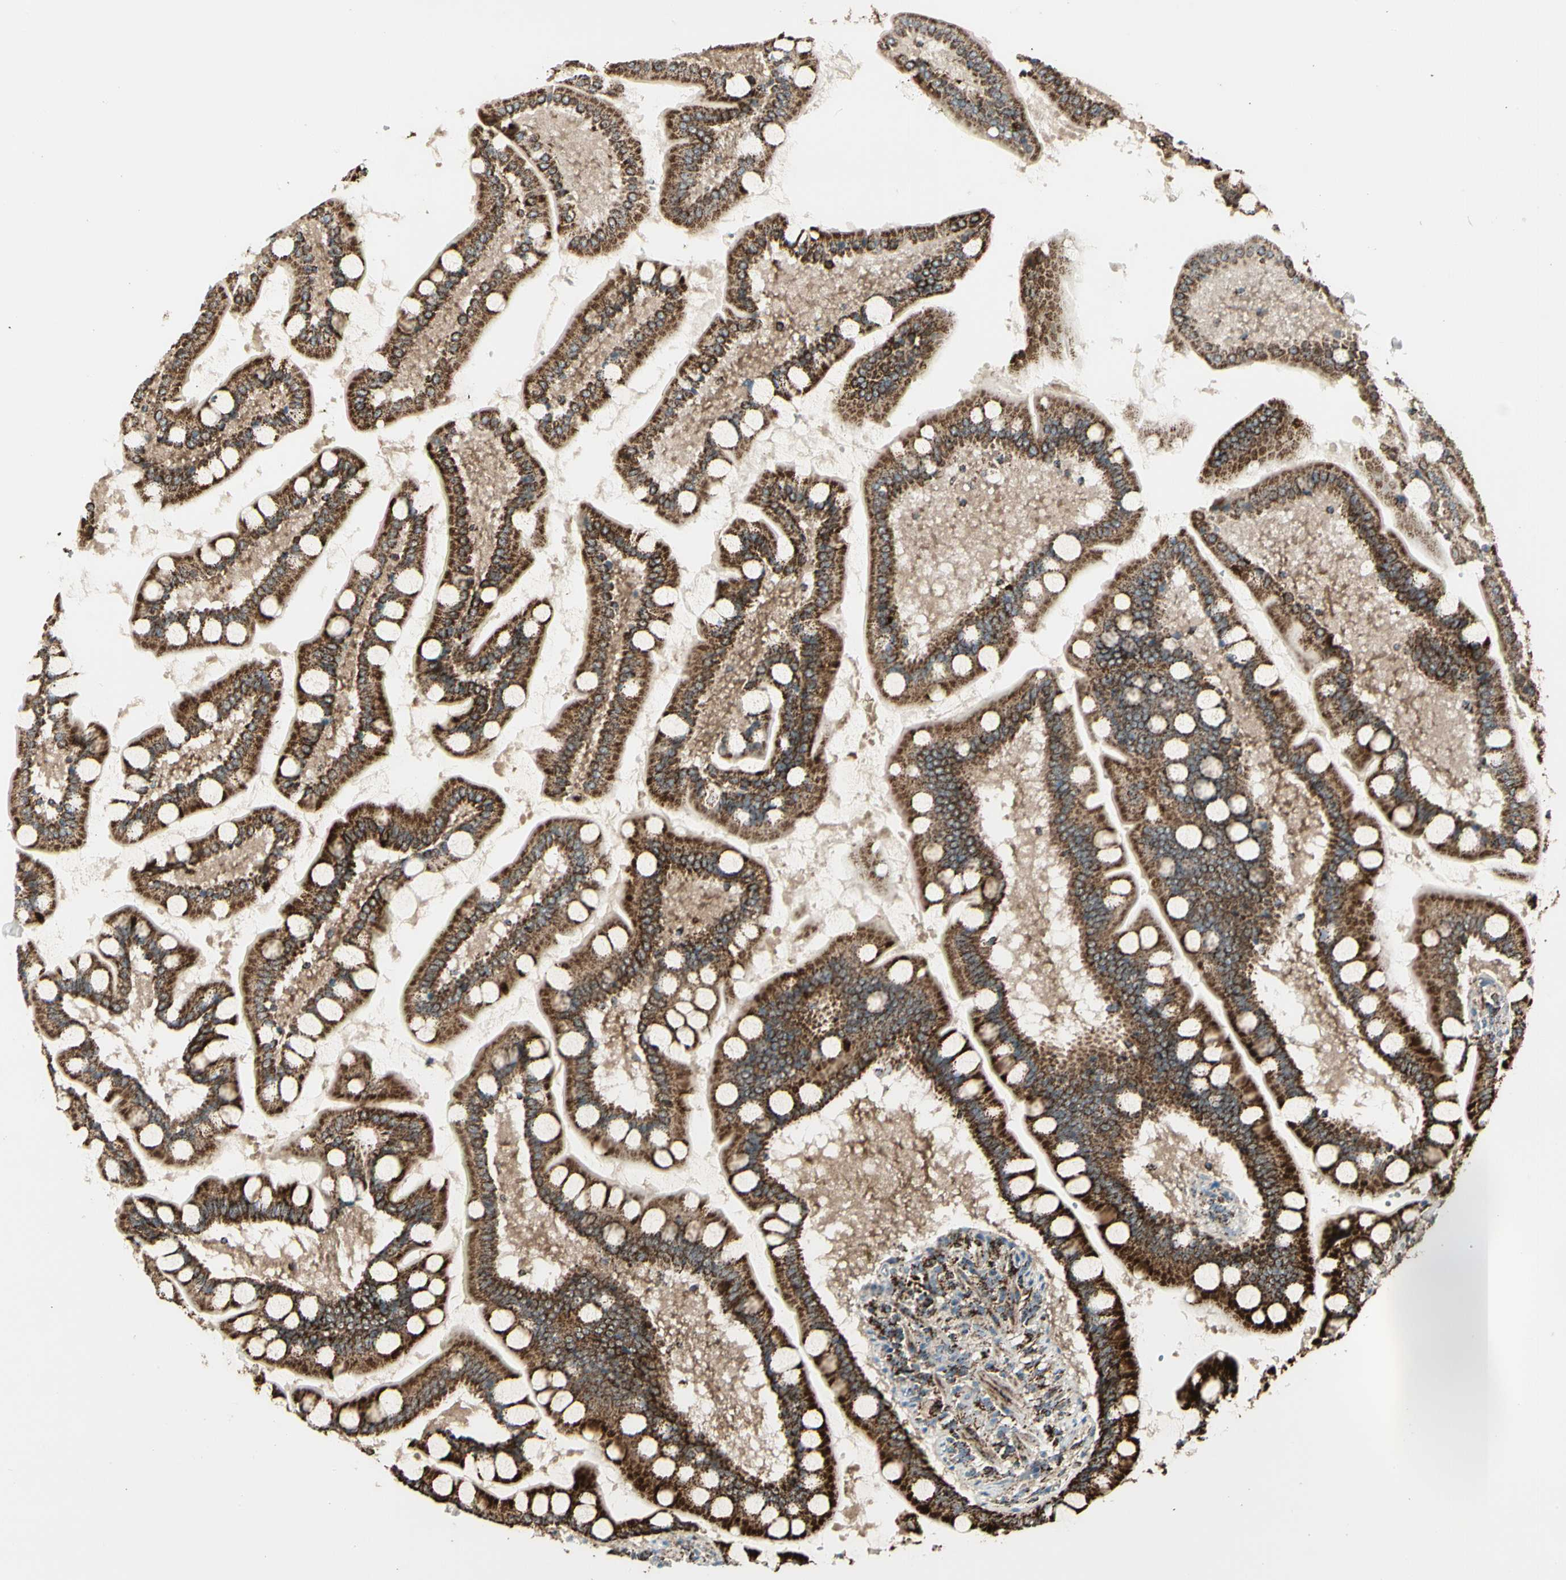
{"staining": {"intensity": "strong", "quantity": ">75%", "location": "cytoplasmic/membranous"}, "tissue": "small intestine", "cell_type": "Glandular cells", "image_type": "normal", "snomed": [{"axis": "morphology", "description": "Normal tissue, NOS"}, {"axis": "topography", "description": "Small intestine"}], "caption": "Benign small intestine was stained to show a protein in brown. There is high levels of strong cytoplasmic/membranous positivity in approximately >75% of glandular cells.", "gene": "ME2", "patient": {"sex": "male", "age": 41}}